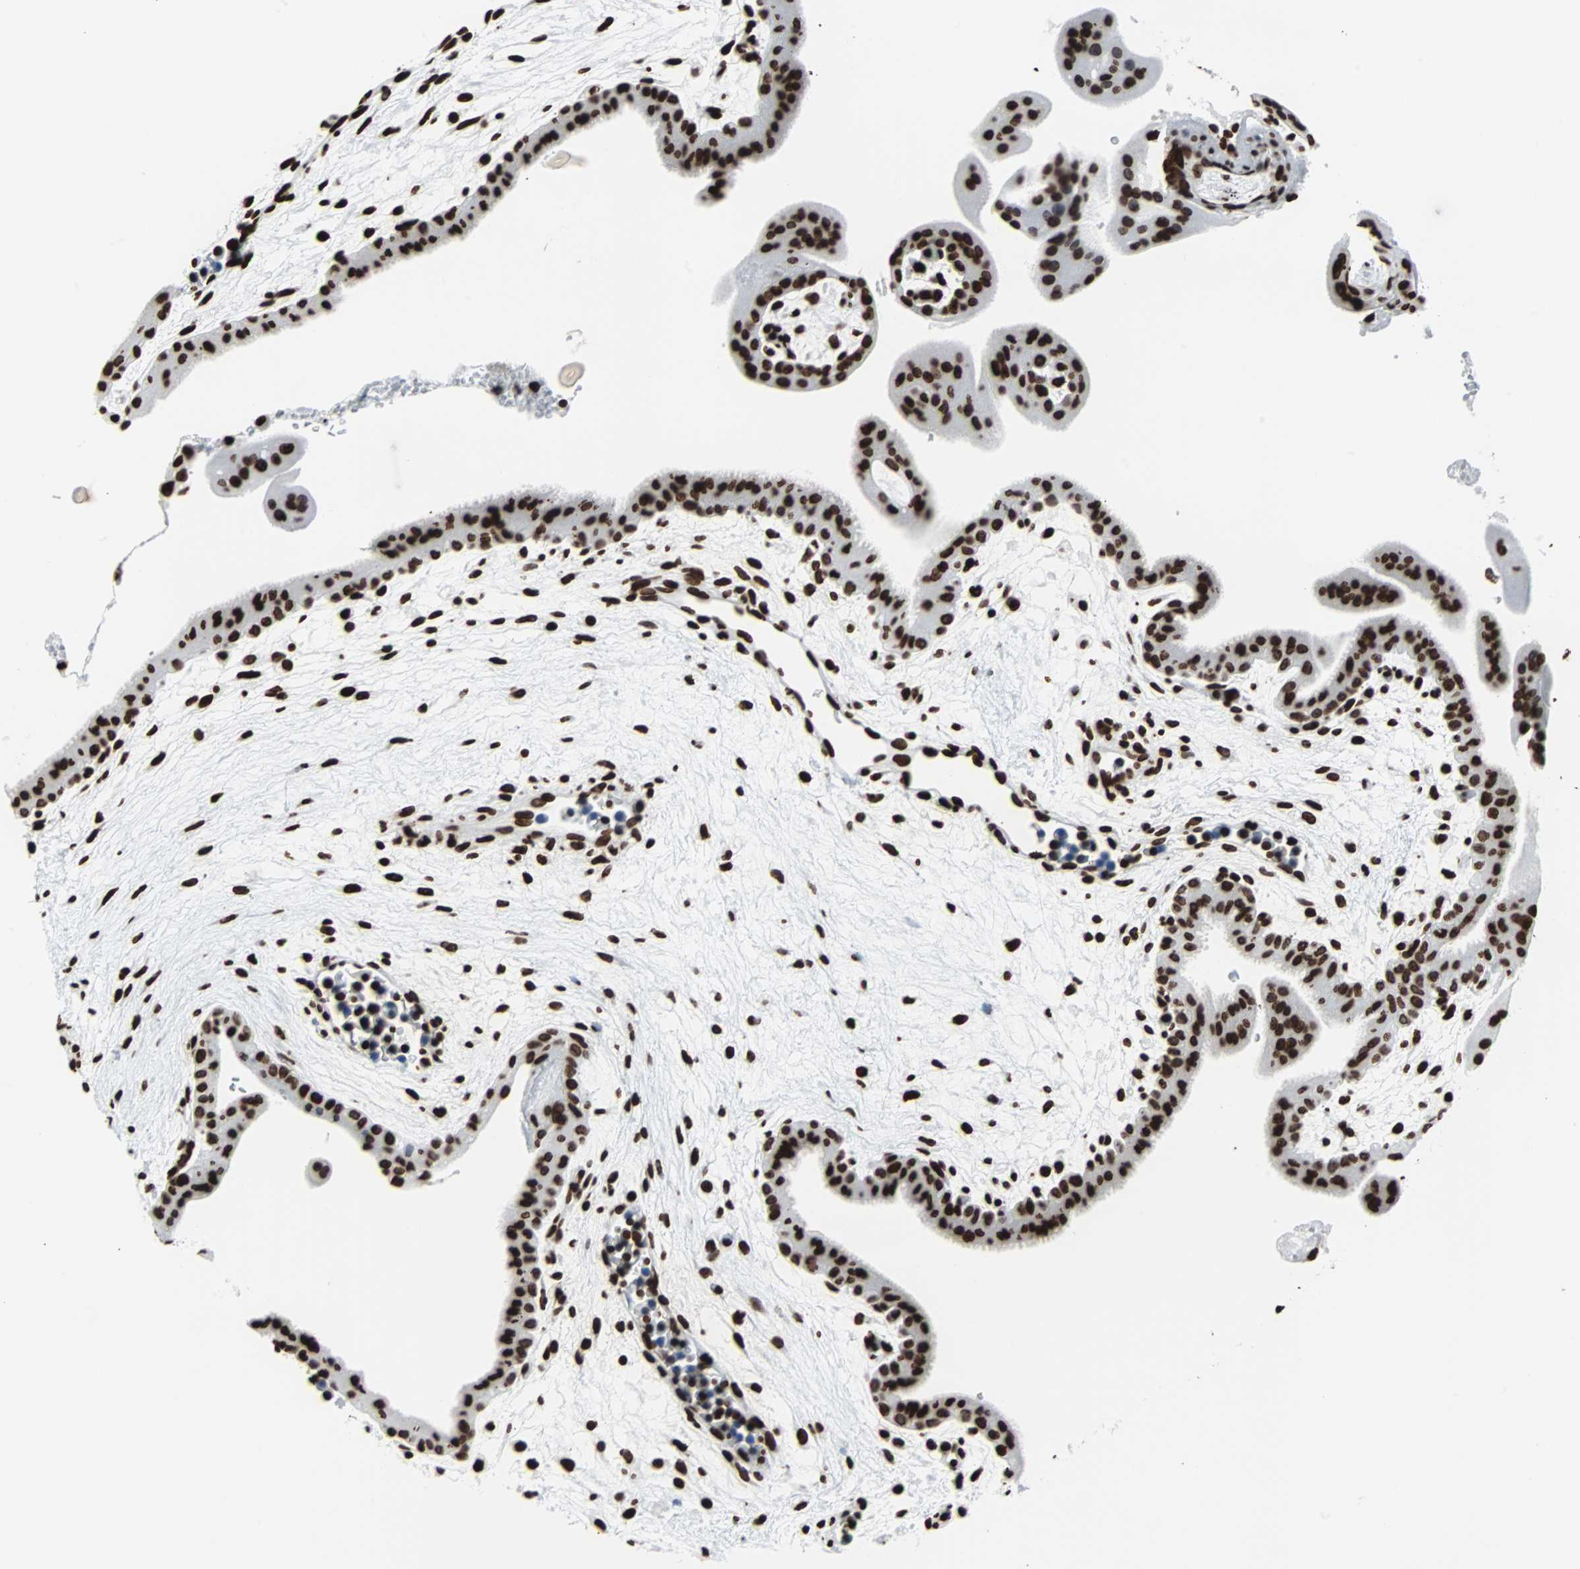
{"staining": {"intensity": "strong", "quantity": ">75%", "location": "nuclear"}, "tissue": "placenta", "cell_type": "Decidual cells", "image_type": "normal", "snomed": [{"axis": "morphology", "description": "Normal tissue, NOS"}, {"axis": "topography", "description": "Placenta"}], "caption": "The histopathology image displays immunohistochemical staining of normal placenta. There is strong nuclear positivity is present in about >75% of decidual cells. The protein of interest is shown in brown color, while the nuclei are stained blue.", "gene": "H2BC18", "patient": {"sex": "female", "age": 35}}